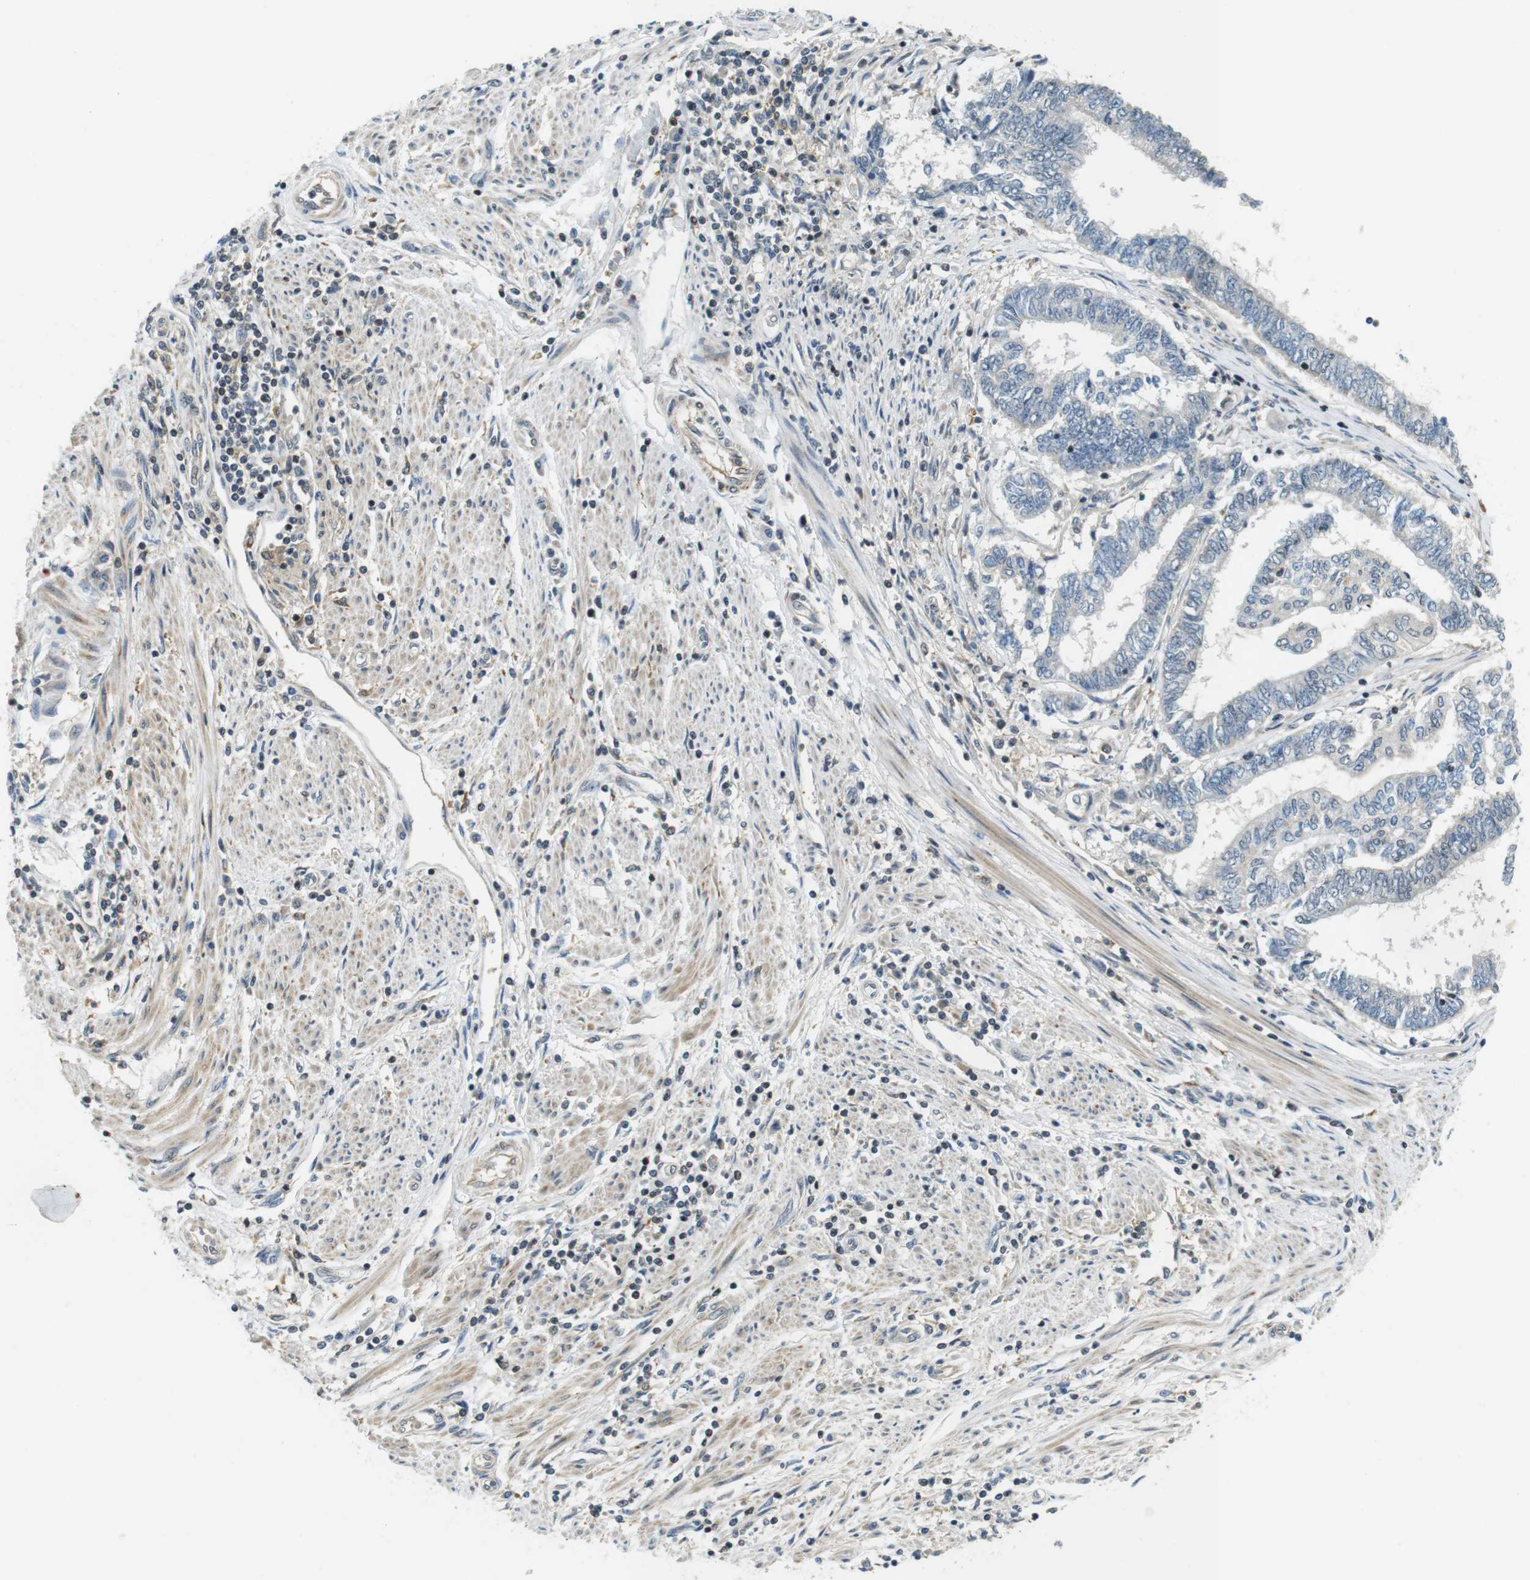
{"staining": {"intensity": "negative", "quantity": "none", "location": "none"}, "tissue": "endometrial cancer", "cell_type": "Tumor cells", "image_type": "cancer", "snomed": [{"axis": "morphology", "description": "Adenocarcinoma, NOS"}, {"axis": "topography", "description": "Uterus"}, {"axis": "topography", "description": "Endometrium"}], "caption": "Immunohistochemistry (IHC) photomicrograph of human endometrial cancer (adenocarcinoma) stained for a protein (brown), which shows no expression in tumor cells.", "gene": "BRD4", "patient": {"sex": "female", "age": 70}}